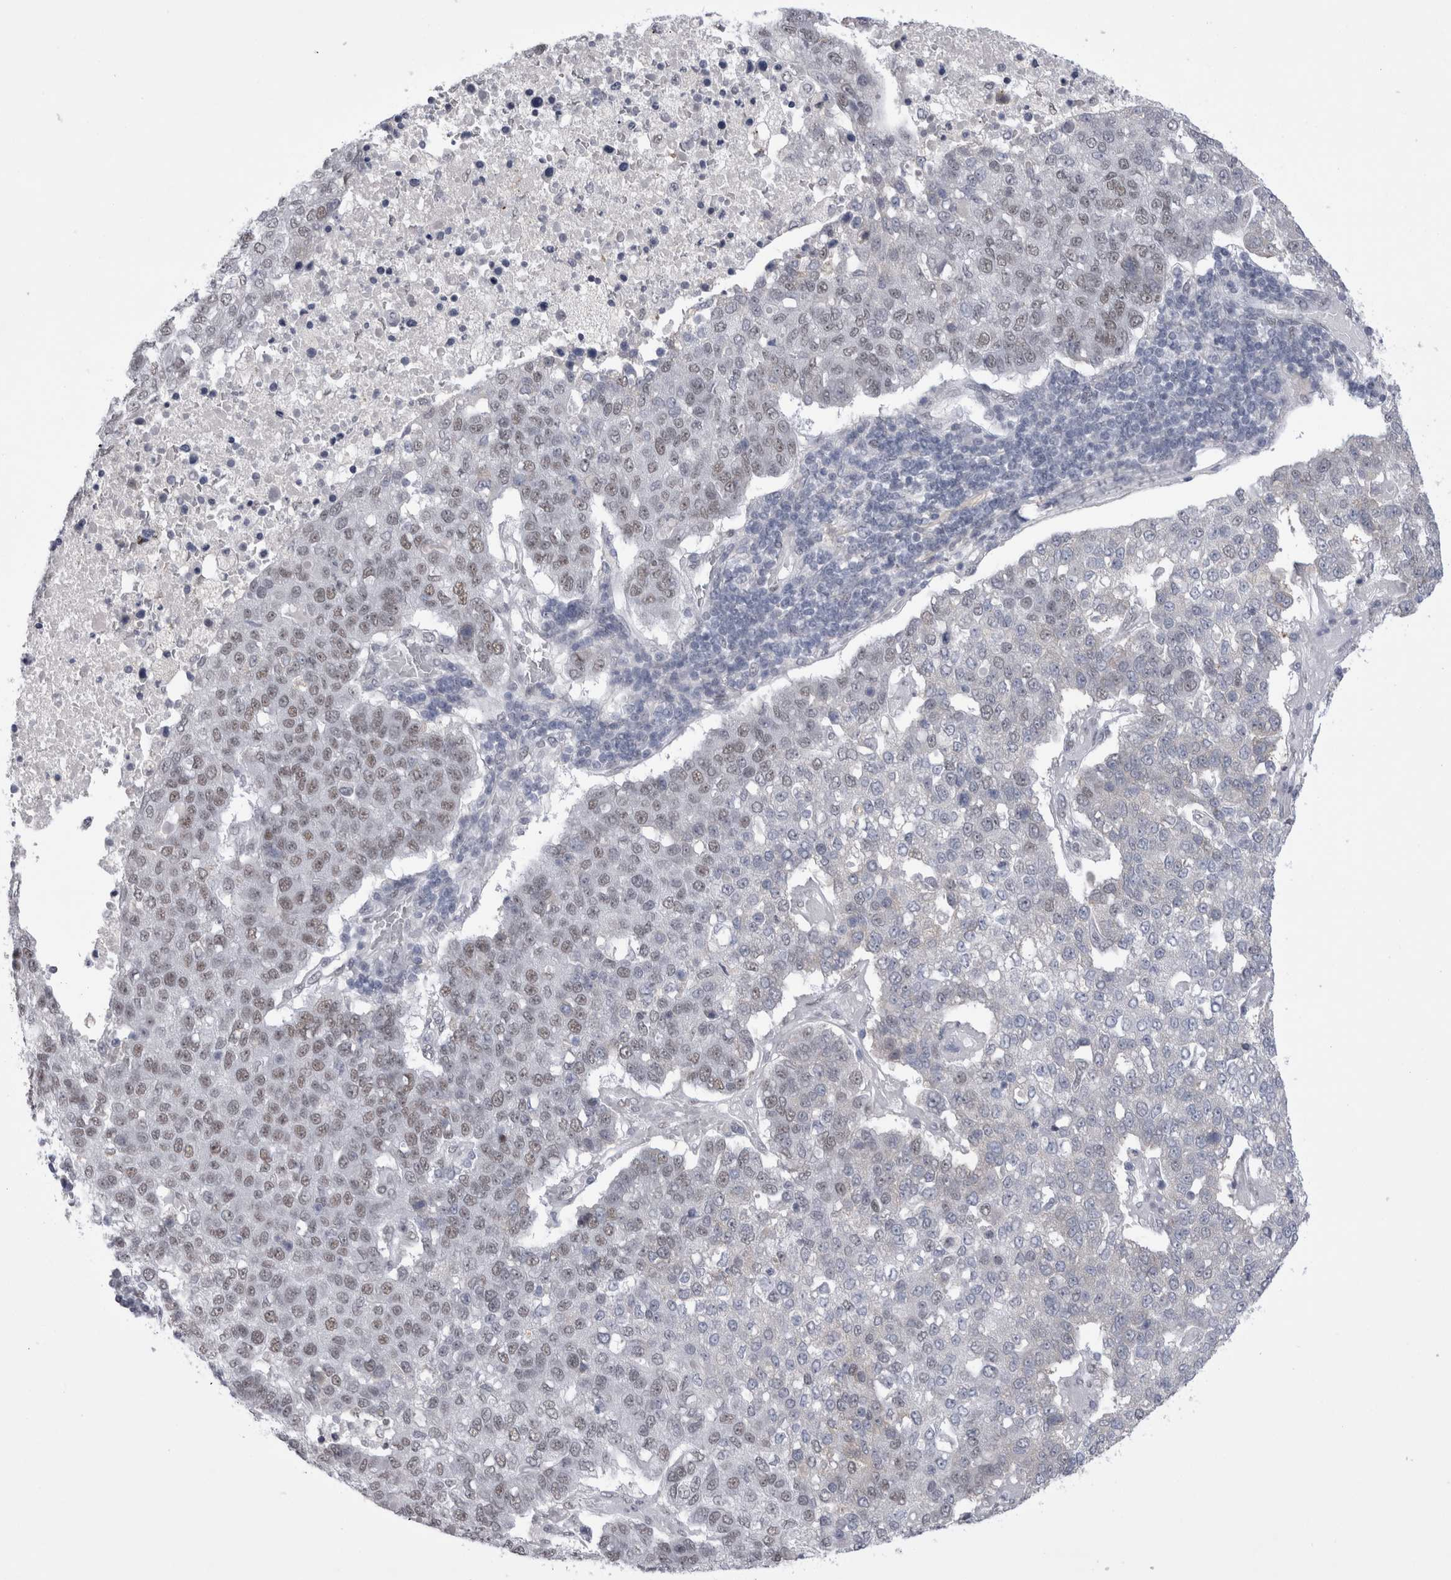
{"staining": {"intensity": "weak", "quantity": "<25%", "location": "nuclear"}, "tissue": "pancreatic cancer", "cell_type": "Tumor cells", "image_type": "cancer", "snomed": [{"axis": "morphology", "description": "Adenocarcinoma, NOS"}, {"axis": "topography", "description": "Pancreas"}], "caption": "DAB (3,3'-diaminobenzidine) immunohistochemical staining of pancreatic cancer shows no significant staining in tumor cells.", "gene": "API5", "patient": {"sex": "female", "age": 61}}